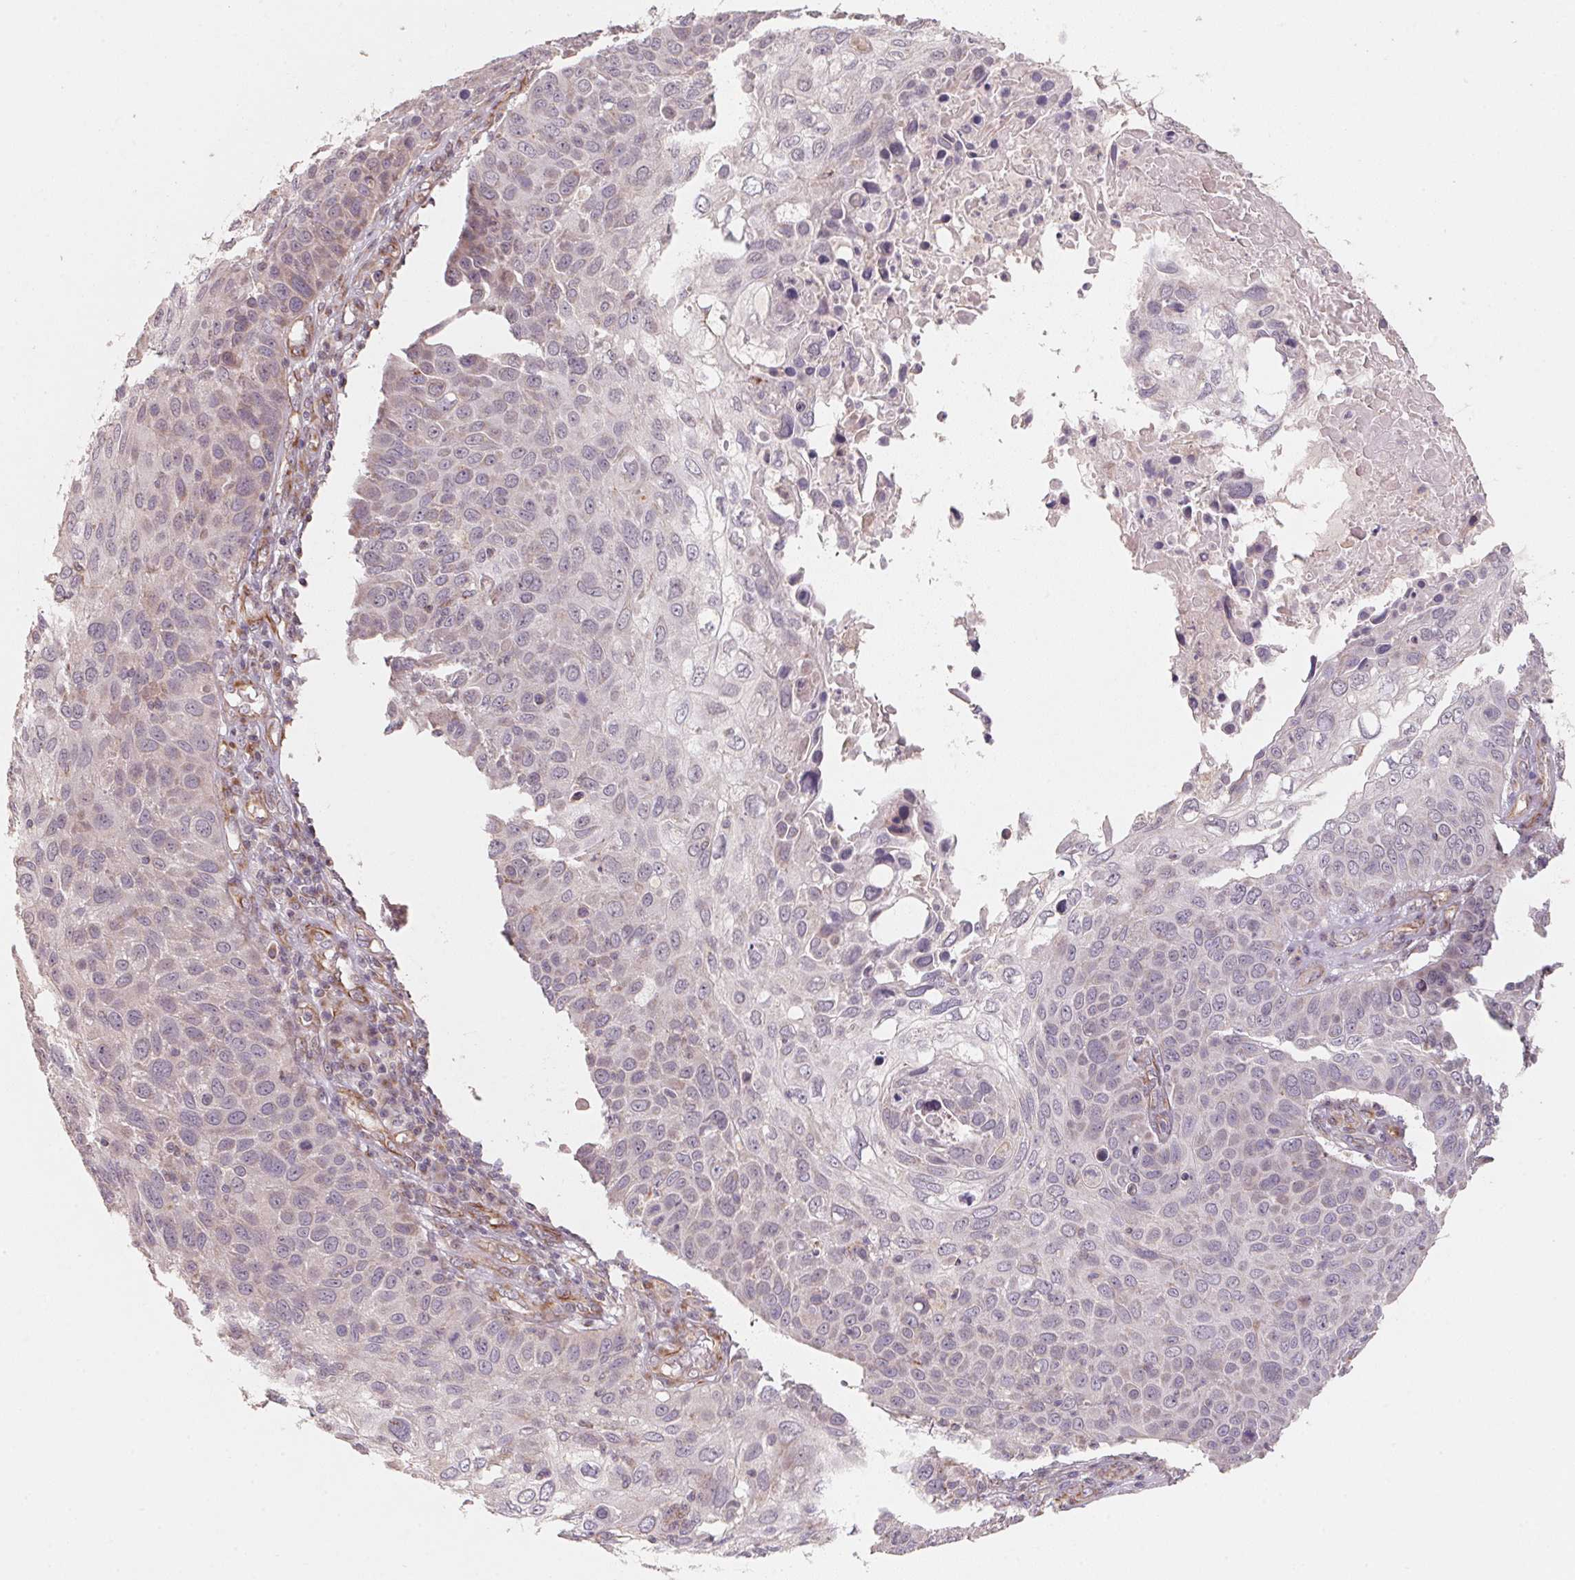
{"staining": {"intensity": "negative", "quantity": "none", "location": "none"}, "tissue": "skin cancer", "cell_type": "Tumor cells", "image_type": "cancer", "snomed": [{"axis": "morphology", "description": "Squamous cell carcinoma, NOS"}, {"axis": "topography", "description": "Skin"}], "caption": "The micrograph demonstrates no significant staining in tumor cells of skin squamous cell carcinoma.", "gene": "TSPAN12", "patient": {"sex": "male", "age": 87}}